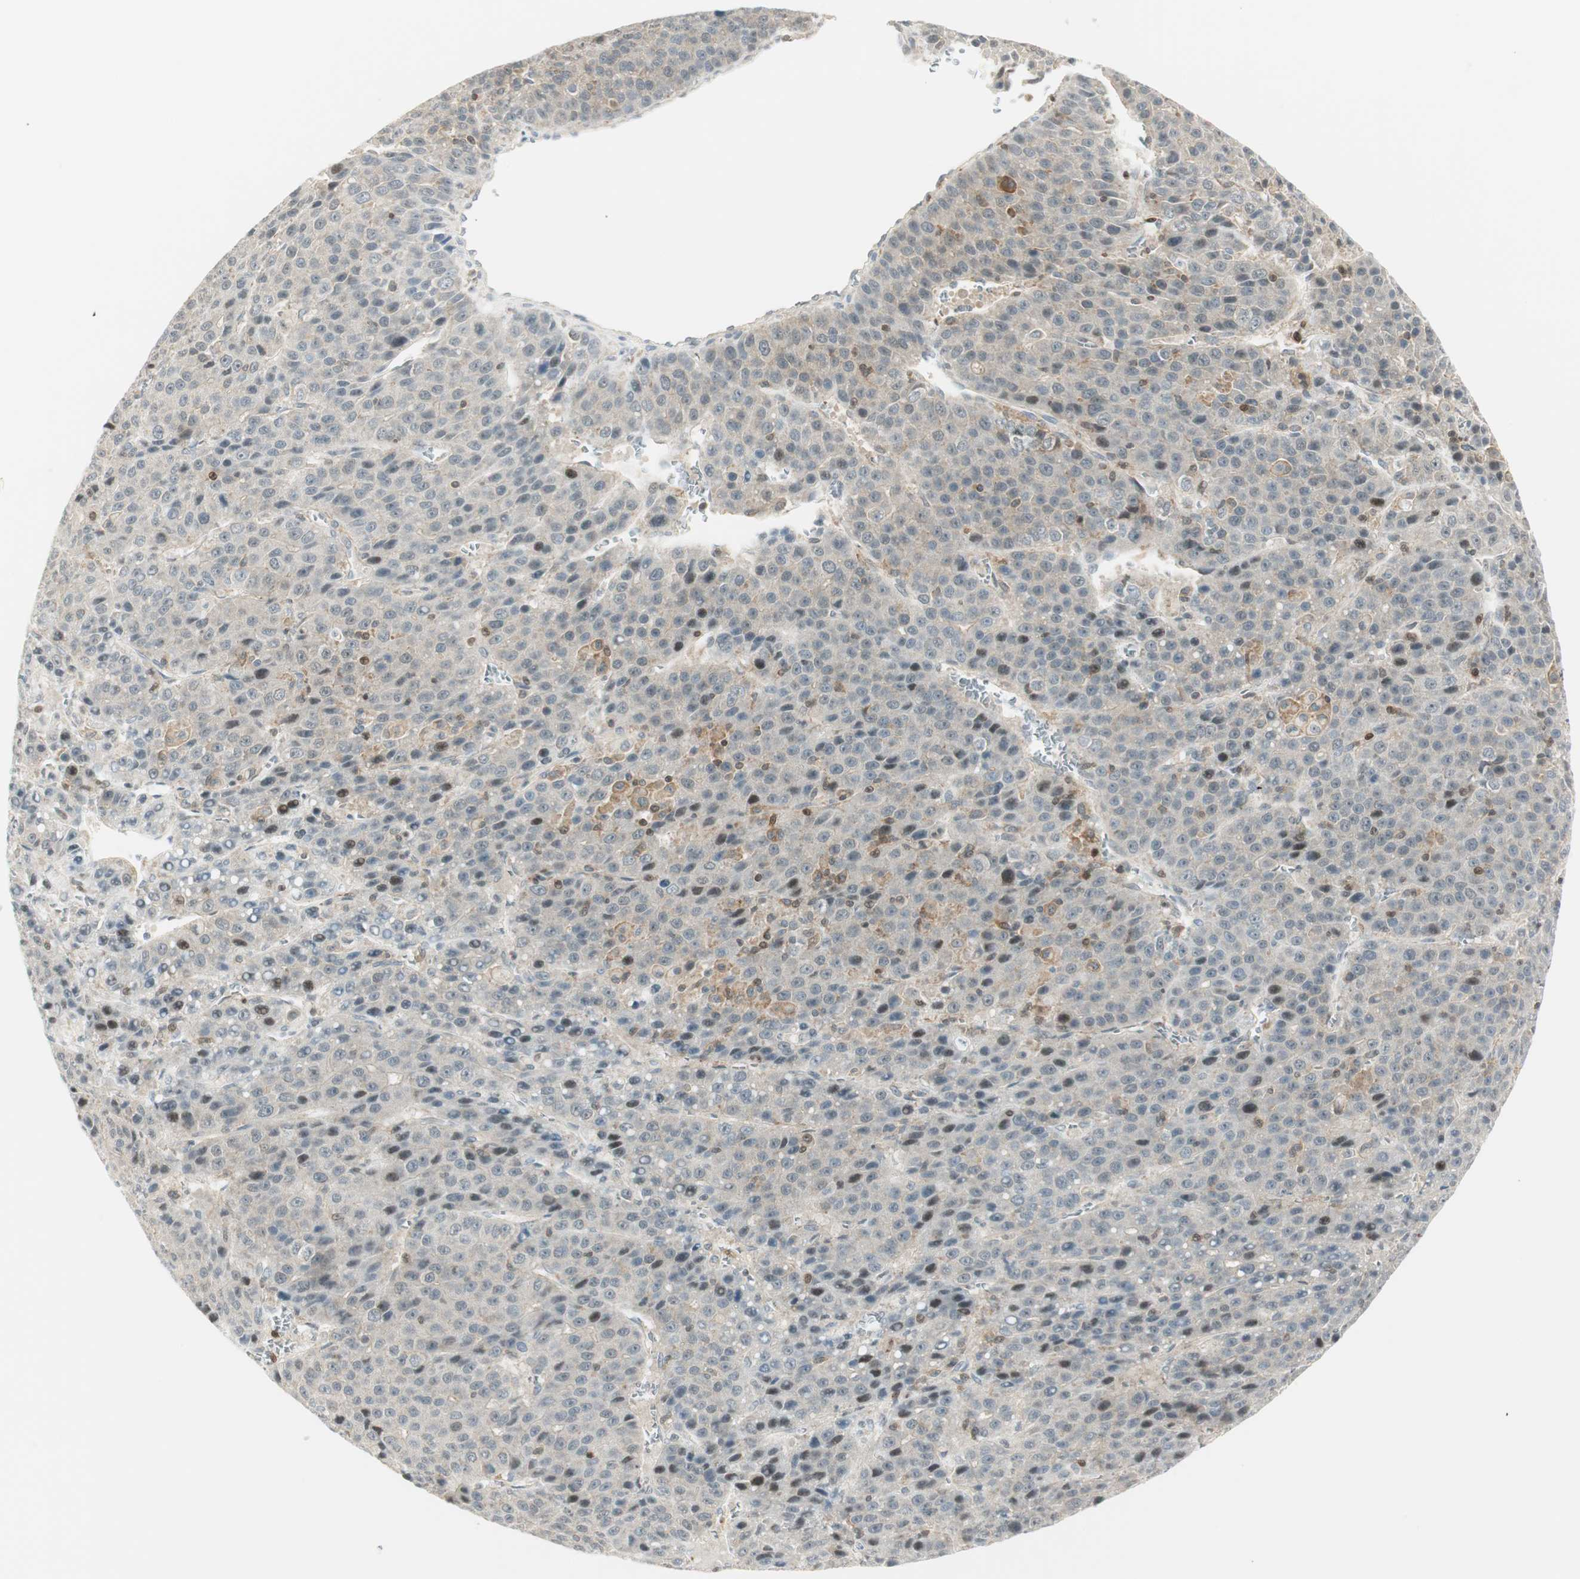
{"staining": {"intensity": "moderate", "quantity": "<25%", "location": "cytoplasmic/membranous,nuclear"}, "tissue": "liver cancer", "cell_type": "Tumor cells", "image_type": "cancer", "snomed": [{"axis": "morphology", "description": "Carcinoma, Hepatocellular, NOS"}, {"axis": "topography", "description": "Liver"}], "caption": "There is low levels of moderate cytoplasmic/membranous and nuclear expression in tumor cells of liver cancer (hepatocellular carcinoma), as demonstrated by immunohistochemical staining (brown color).", "gene": "PPP1CA", "patient": {"sex": "female", "age": 53}}